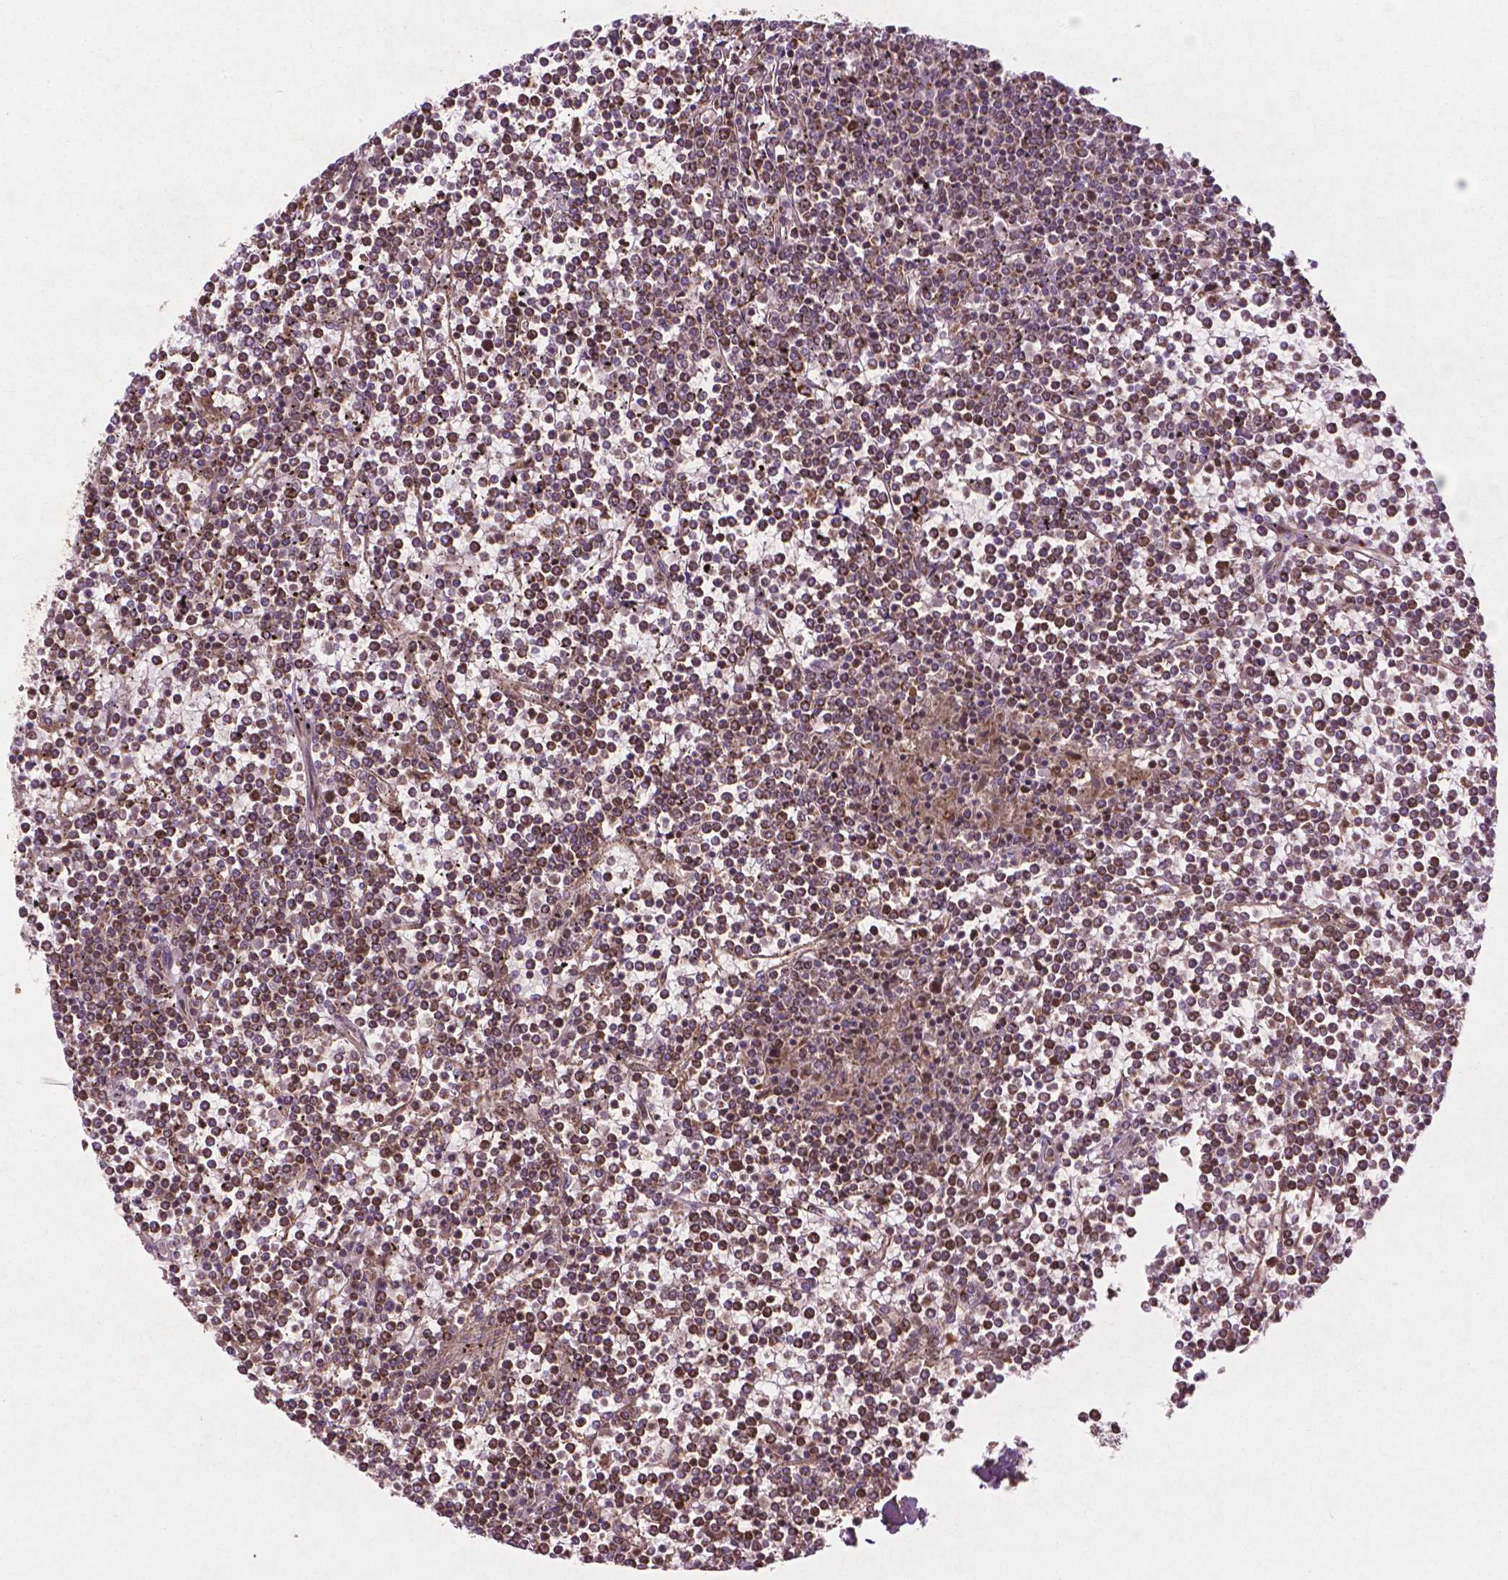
{"staining": {"intensity": "moderate", "quantity": "25%-75%", "location": "cytoplasmic/membranous,nuclear"}, "tissue": "lymphoma", "cell_type": "Tumor cells", "image_type": "cancer", "snomed": [{"axis": "morphology", "description": "Malignant lymphoma, non-Hodgkin's type, Low grade"}, {"axis": "topography", "description": "Spleen"}], "caption": "Low-grade malignant lymphoma, non-Hodgkin's type stained with a protein marker exhibits moderate staining in tumor cells.", "gene": "B3GALNT2", "patient": {"sex": "female", "age": 19}}